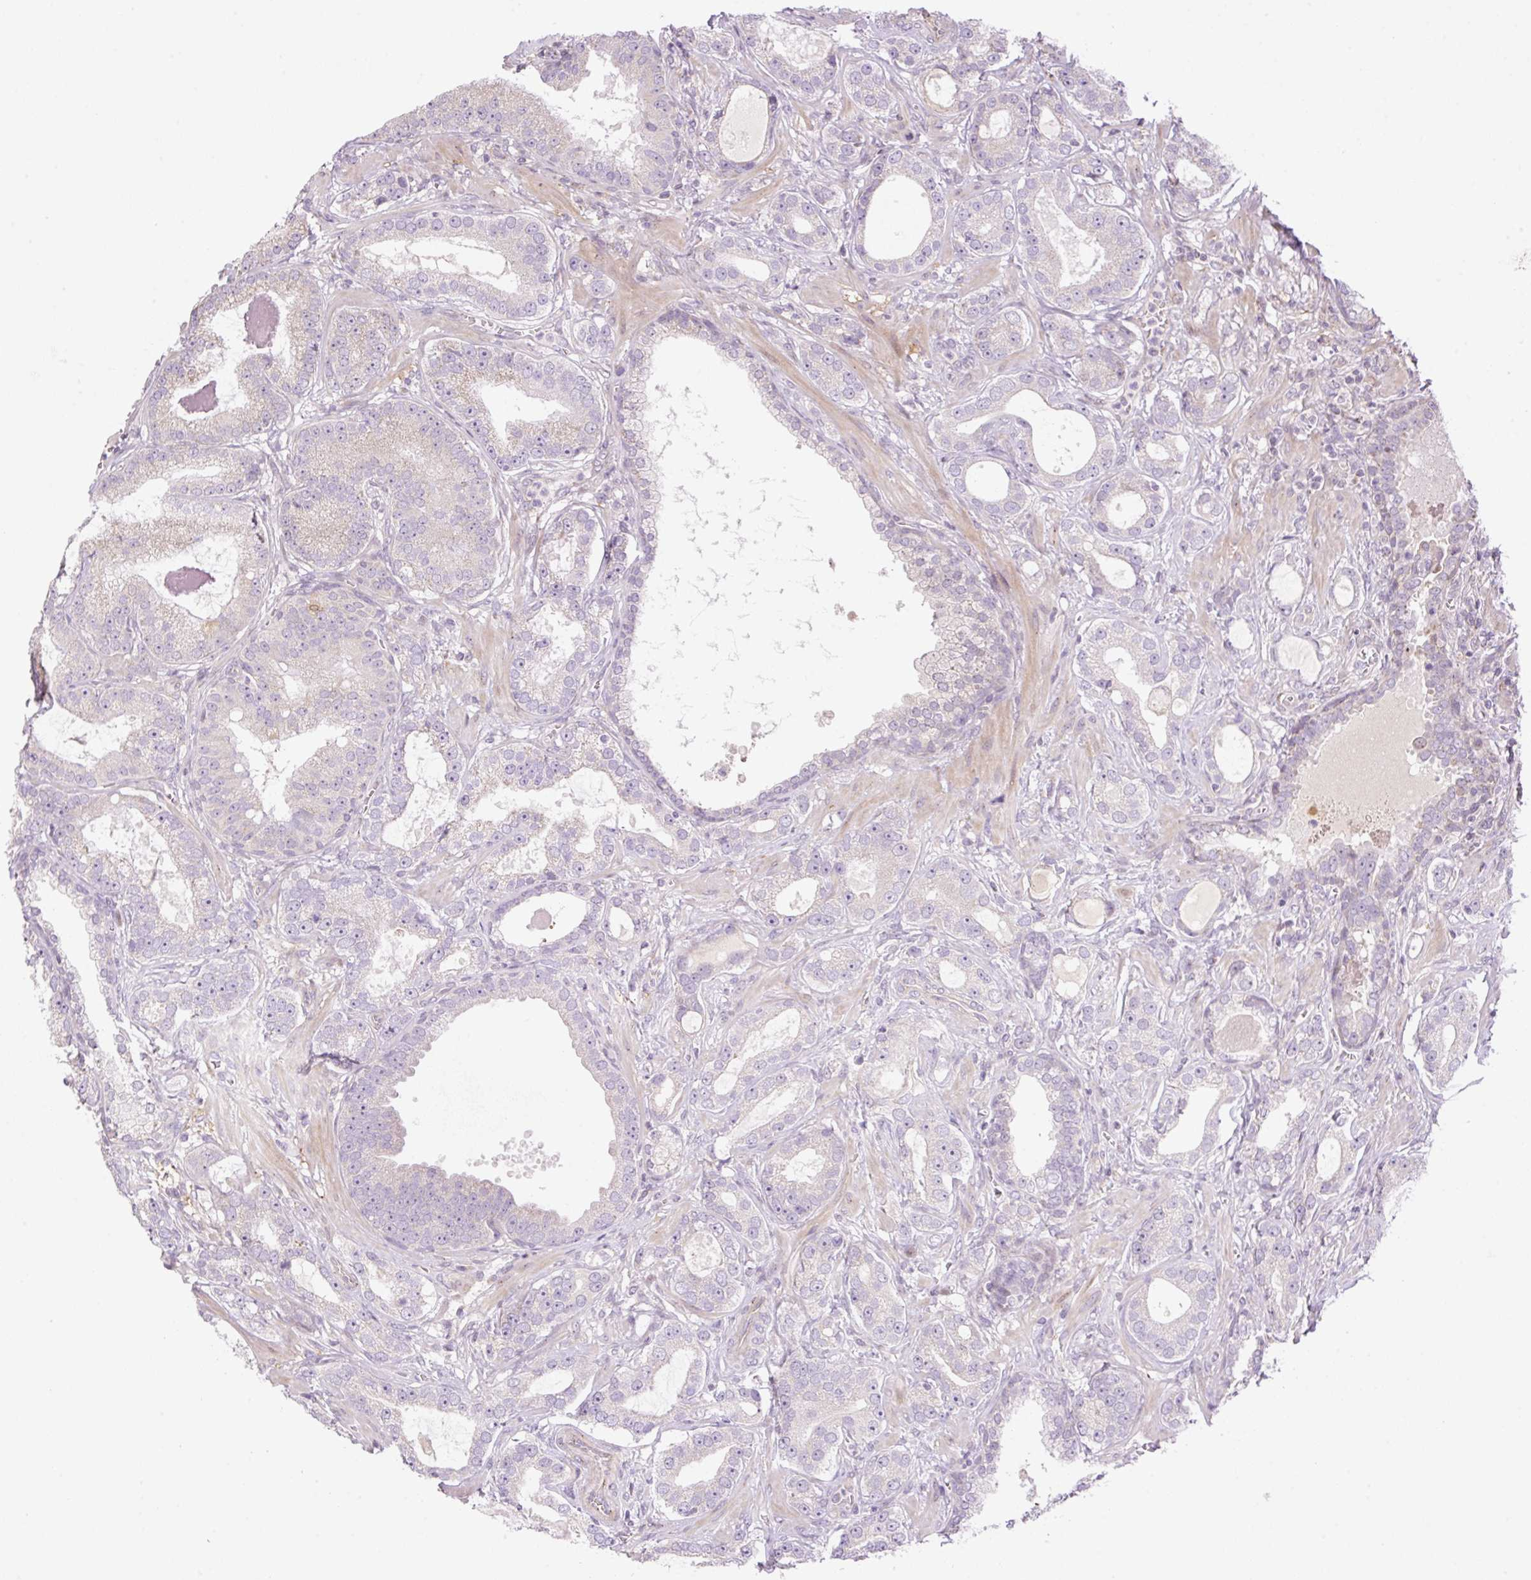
{"staining": {"intensity": "negative", "quantity": "none", "location": "none"}, "tissue": "prostate cancer", "cell_type": "Tumor cells", "image_type": "cancer", "snomed": [{"axis": "morphology", "description": "Adenocarcinoma, High grade"}, {"axis": "topography", "description": "Prostate"}], "caption": "Immunohistochemistry (IHC) photomicrograph of neoplastic tissue: high-grade adenocarcinoma (prostate) stained with DAB (3,3'-diaminobenzidine) reveals no significant protein positivity in tumor cells.", "gene": "ZNF394", "patient": {"sex": "male", "age": 65}}